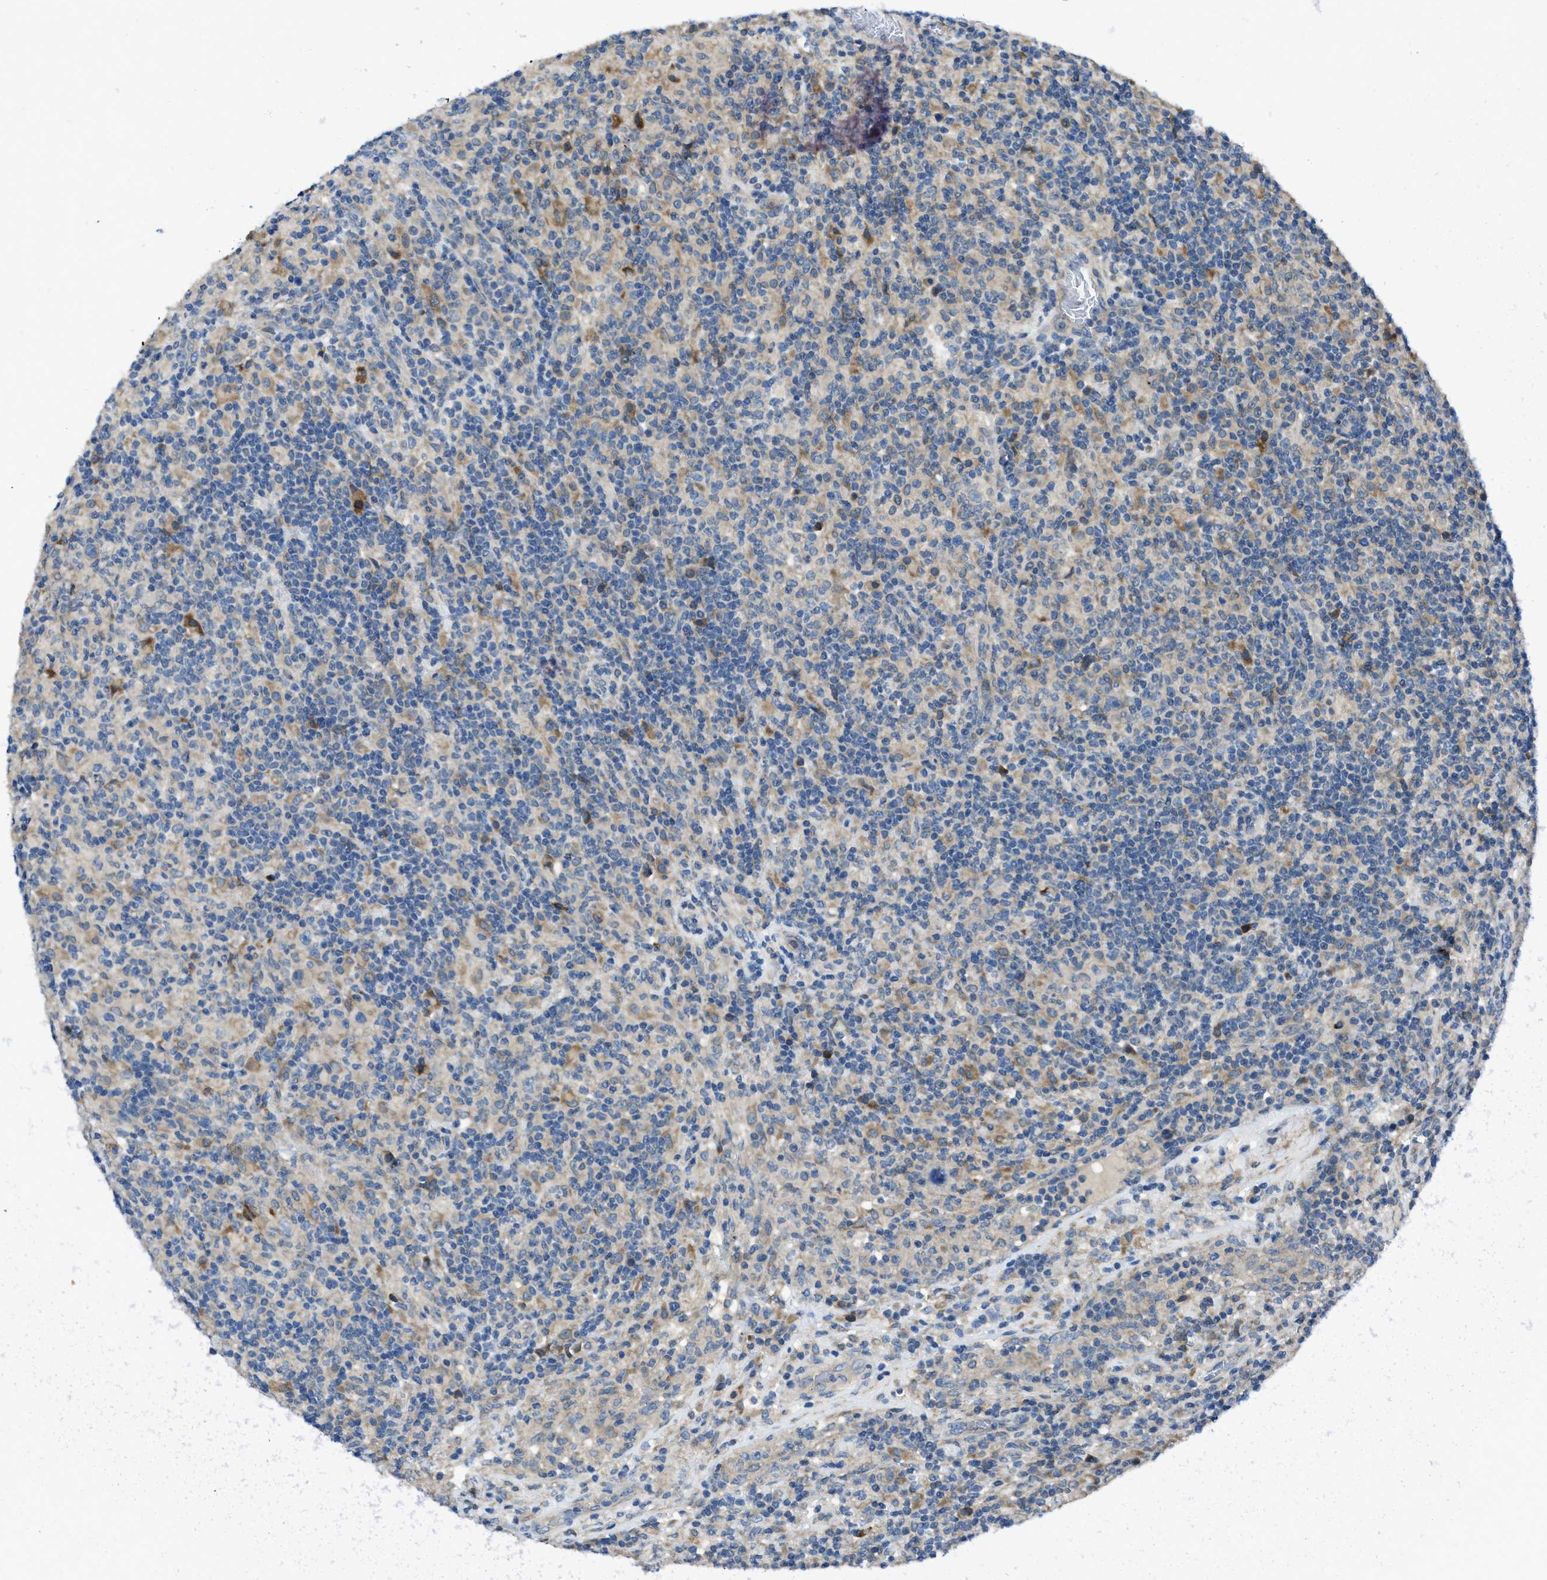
{"staining": {"intensity": "negative", "quantity": "none", "location": "none"}, "tissue": "lymphoma", "cell_type": "Tumor cells", "image_type": "cancer", "snomed": [{"axis": "morphology", "description": "Hodgkin's disease, NOS"}, {"axis": "topography", "description": "Lymph node"}], "caption": "An image of lymphoma stained for a protein shows no brown staining in tumor cells.", "gene": "MAP3K20", "patient": {"sex": "male", "age": 70}}